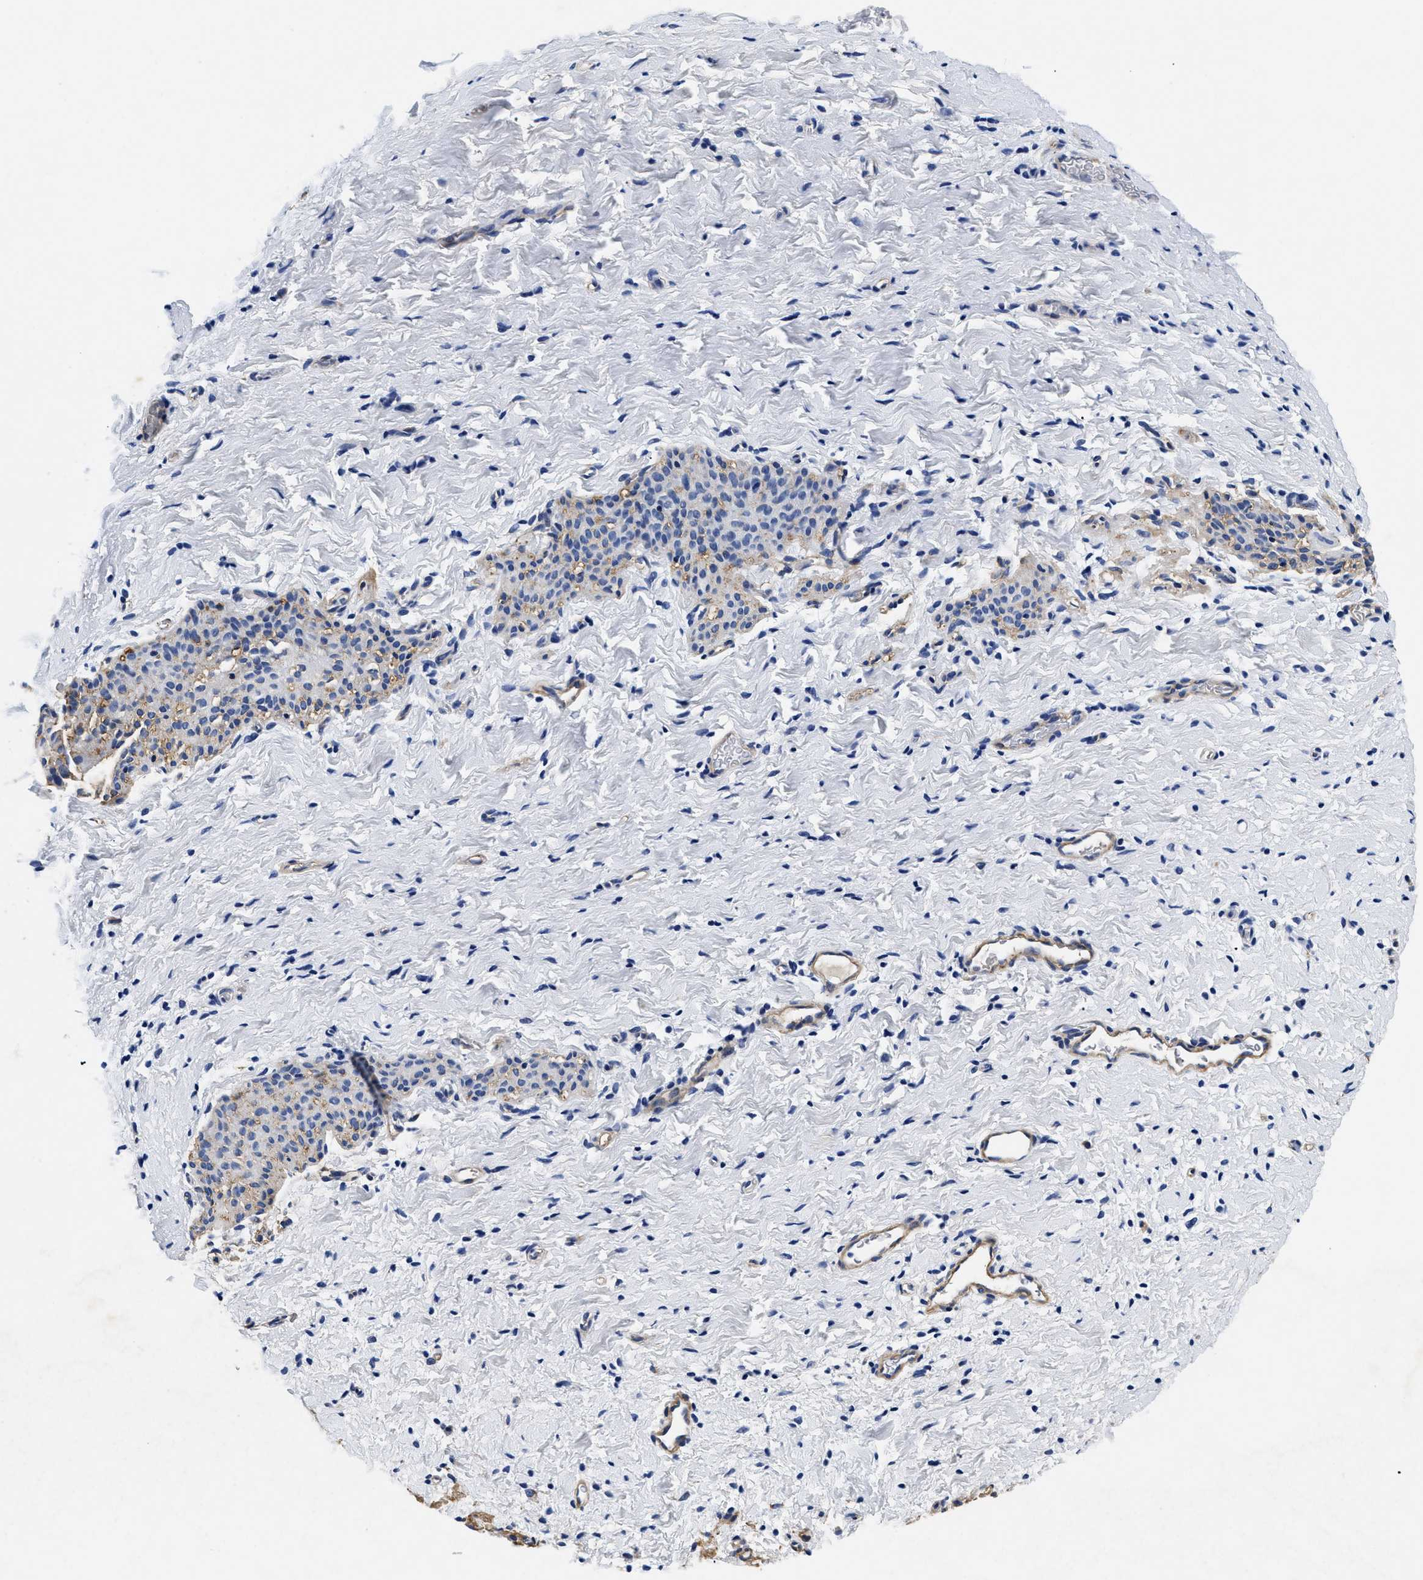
{"staining": {"intensity": "weak", "quantity": "<25%", "location": "cytoplasmic/membranous"}, "tissue": "smooth muscle", "cell_type": "Smooth muscle cells", "image_type": "normal", "snomed": [{"axis": "morphology", "description": "Normal tissue, NOS"}, {"axis": "topography", "description": "Smooth muscle"}], "caption": "Photomicrograph shows no significant protein positivity in smooth muscle cells of benign smooth muscle.", "gene": "LAMA3", "patient": {"sex": "male", "age": 16}}